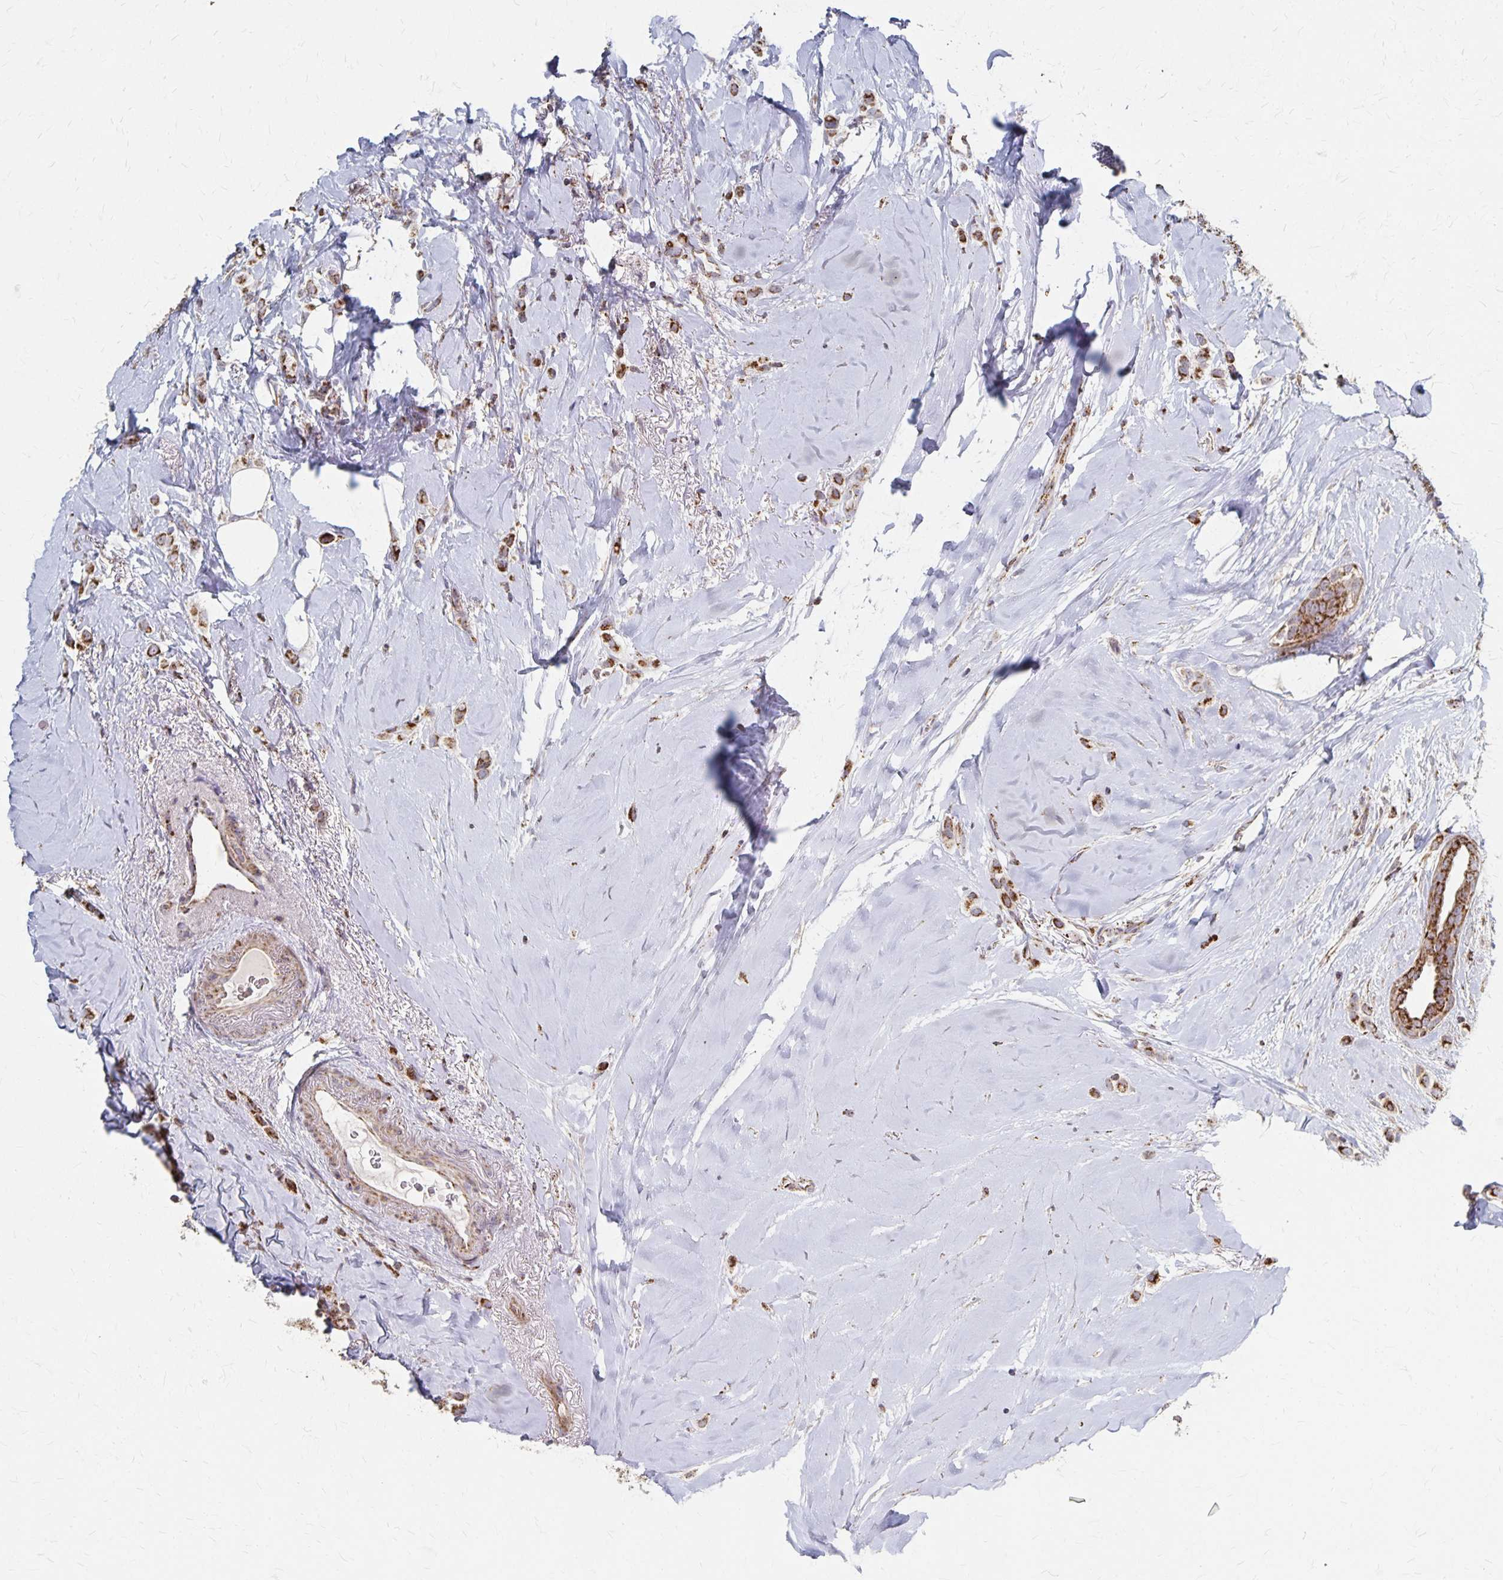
{"staining": {"intensity": "strong", "quantity": ">75%", "location": "cytoplasmic/membranous"}, "tissue": "breast cancer", "cell_type": "Tumor cells", "image_type": "cancer", "snomed": [{"axis": "morphology", "description": "Lobular carcinoma"}, {"axis": "topography", "description": "Breast"}], "caption": "Breast lobular carcinoma stained with DAB (3,3'-diaminobenzidine) immunohistochemistry (IHC) exhibits high levels of strong cytoplasmic/membranous staining in approximately >75% of tumor cells.", "gene": "DYRK4", "patient": {"sex": "female", "age": 66}}